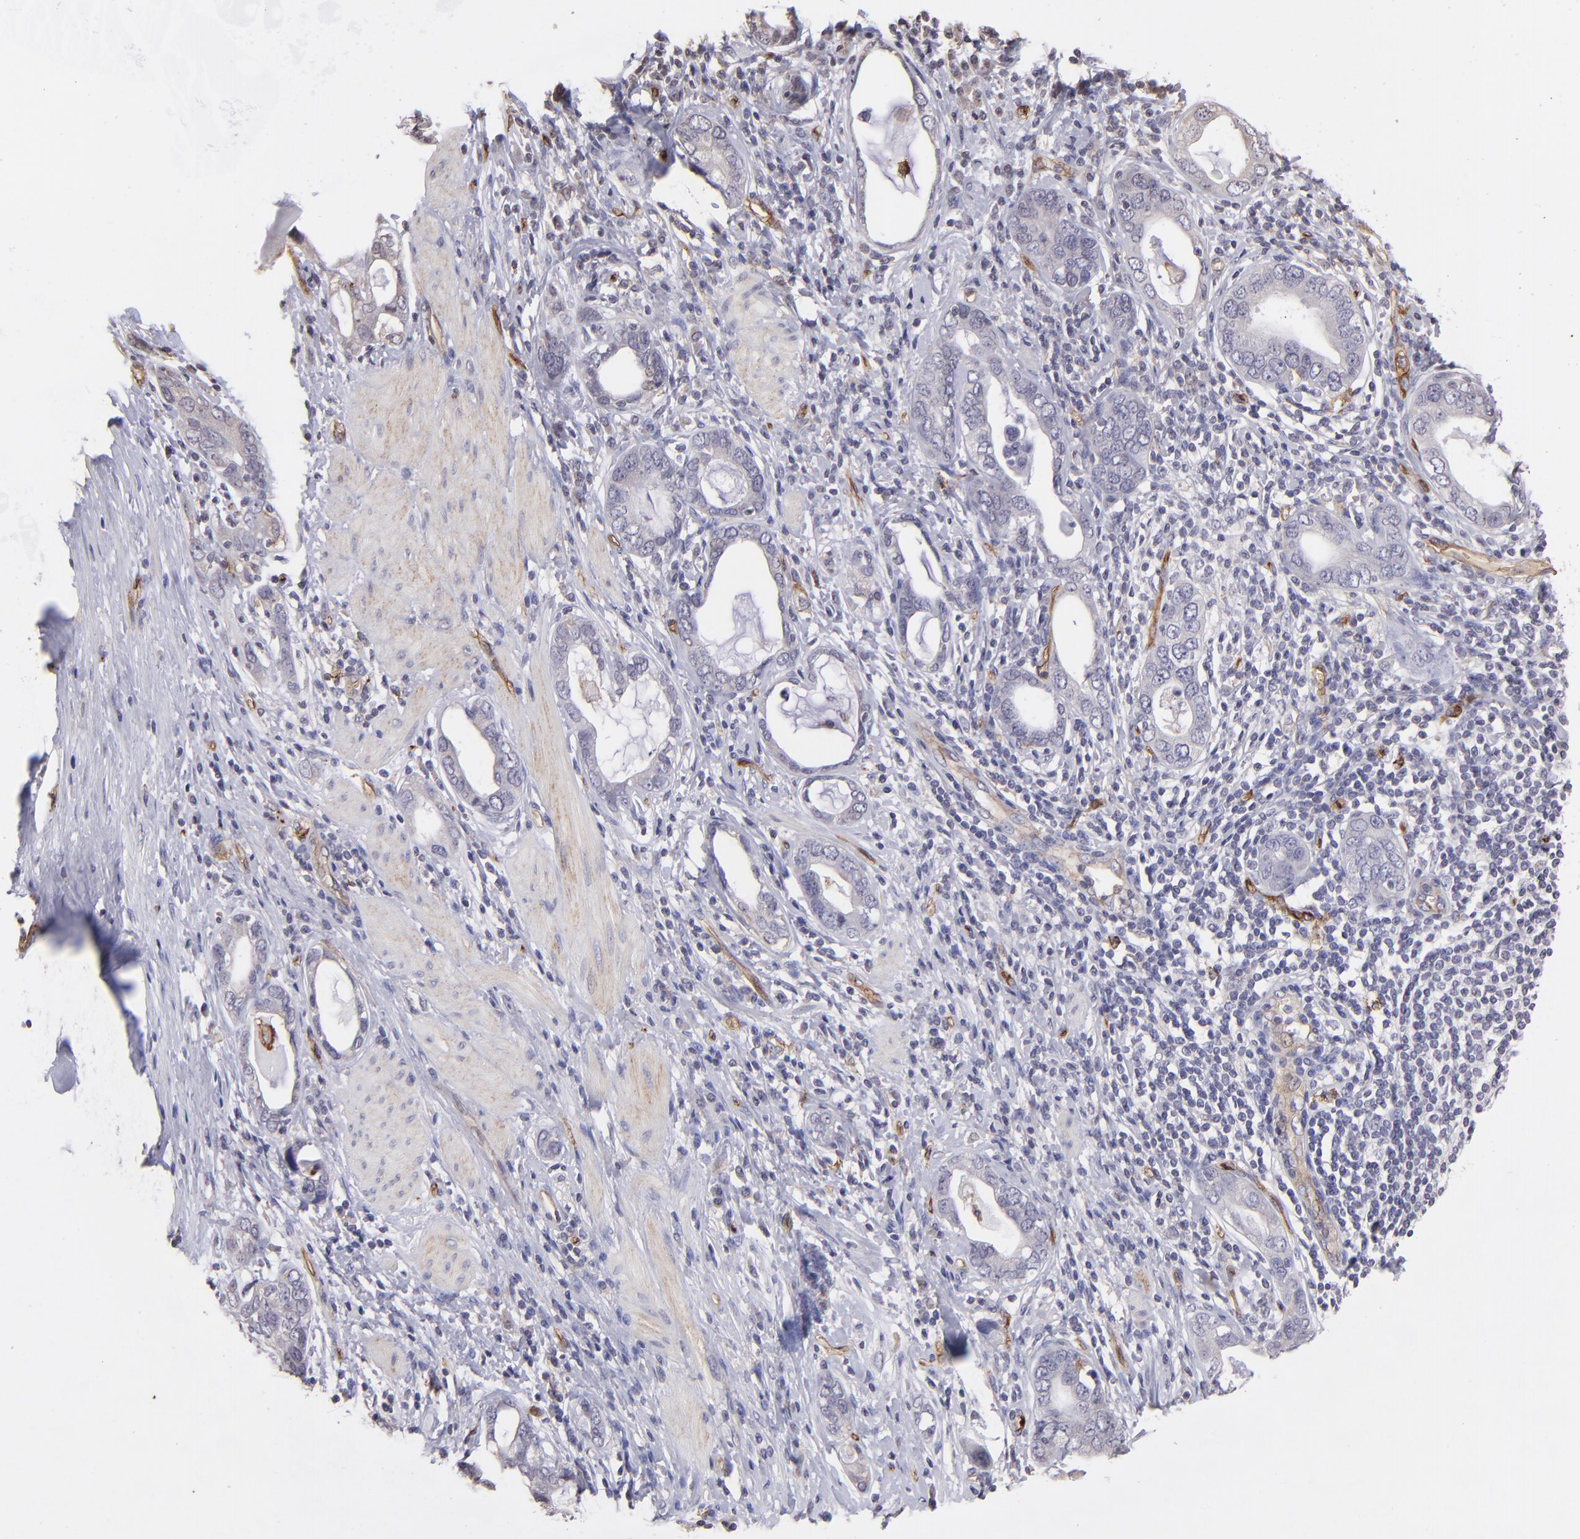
{"staining": {"intensity": "negative", "quantity": "none", "location": "none"}, "tissue": "stomach cancer", "cell_type": "Tumor cells", "image_type": "cancer", "snomed": [{"axis": "morphology", "description": "Adenocarcinoma, NOS"}, {"axis": "topography", "description": "Stomach, lower"}], "caption": "The IHC histopathology image has no significant positivity in tumor cells of stomach cancer tissue.", "gene": "DYSF", "patient": {"sex": "female", "age": 93}}